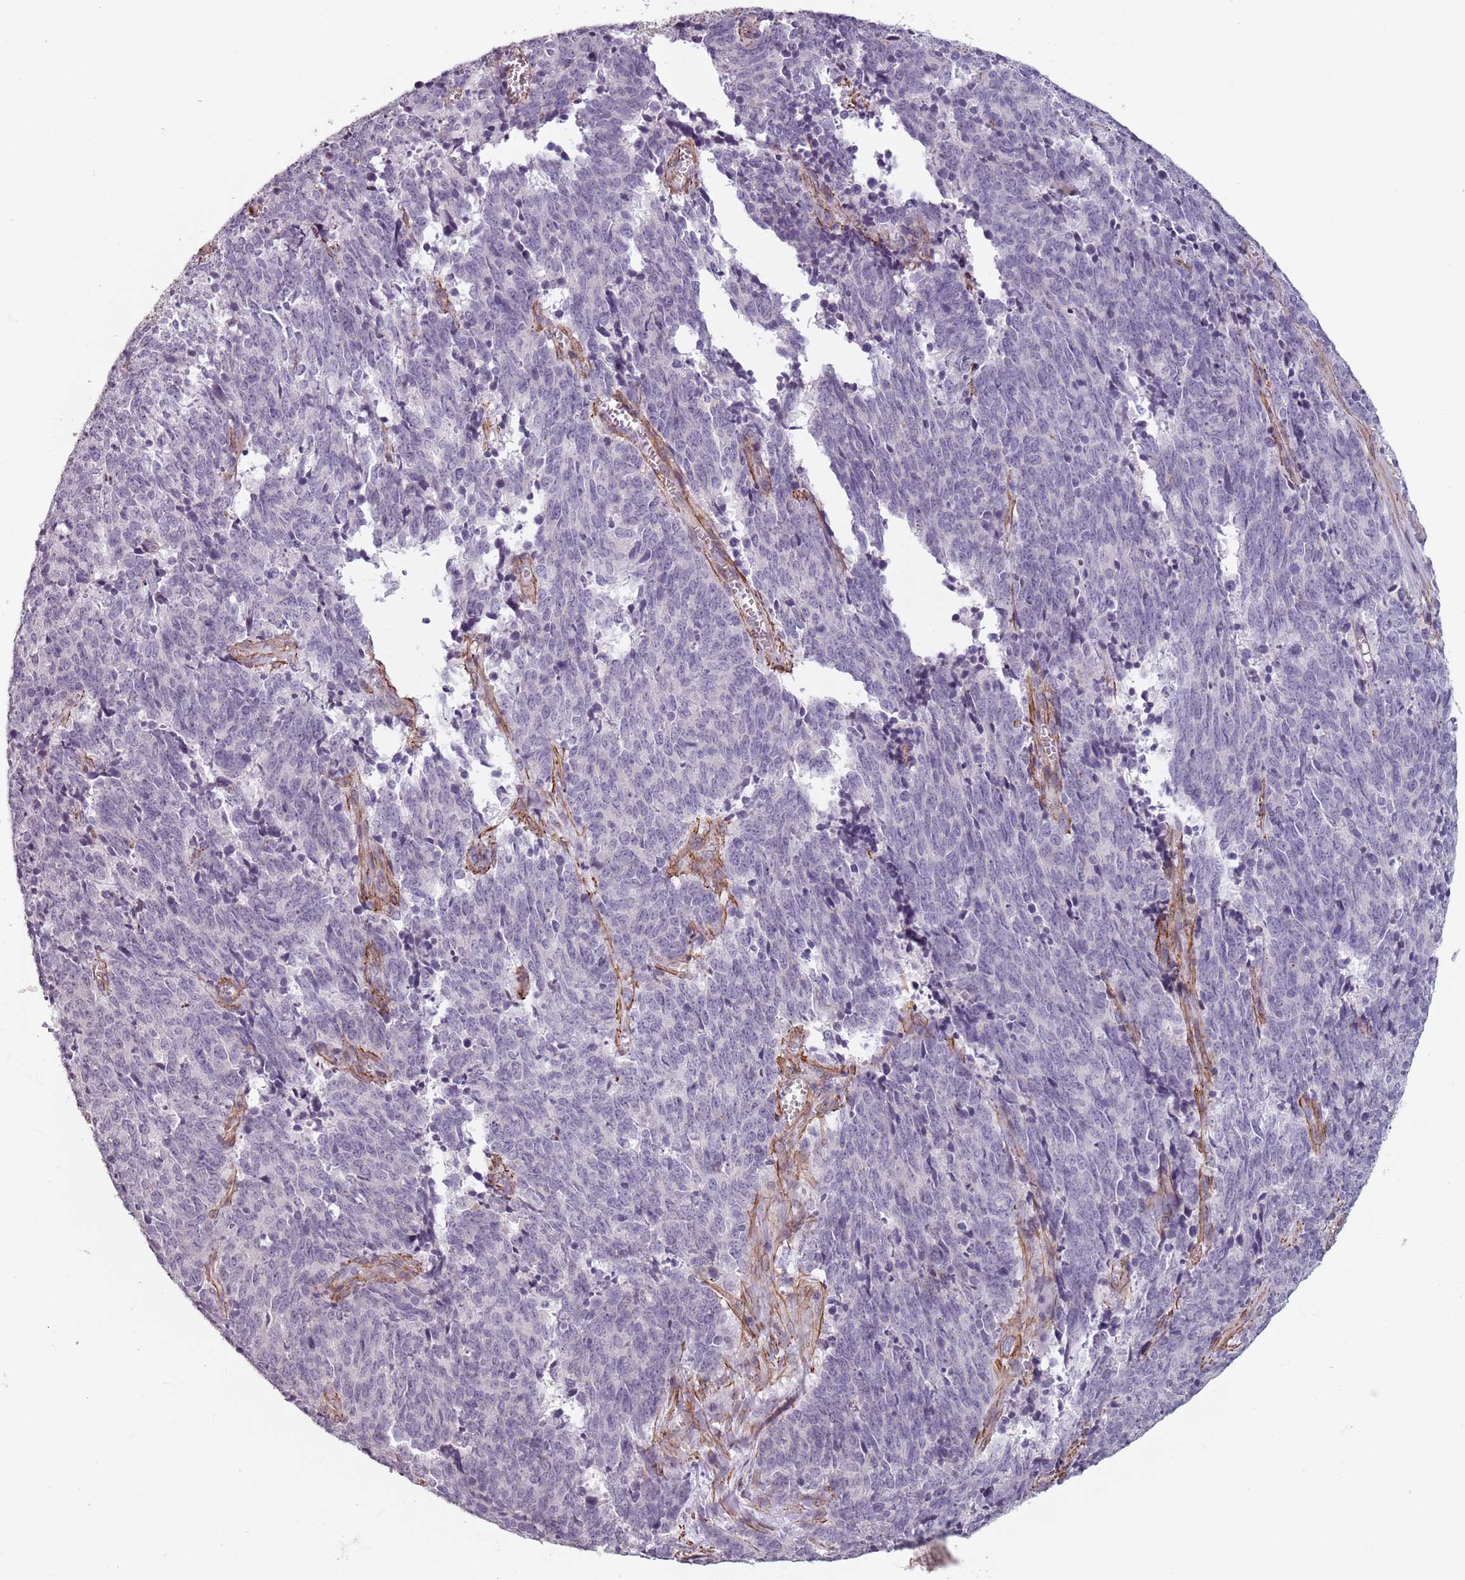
{"staining": {"intensity": "negative", "quantity": "none", "location": "none"}, "tissue": "cervical cancer", "cell_type": "Tumor cells", "image_type": "cancer", "snomed": [{"axis": "morphology", "description": "Squamous cell carcinoma, NOS"}, {"axis": "topography", "description": "Cervix"}], "caption": "IHC image of human squamous cell carcinoma (cervical) stained for a protein (brown), which demonstrates no expression in tumor cells.", "gene": "TMC4", "patient": {"sex": "female", "age": 29}}